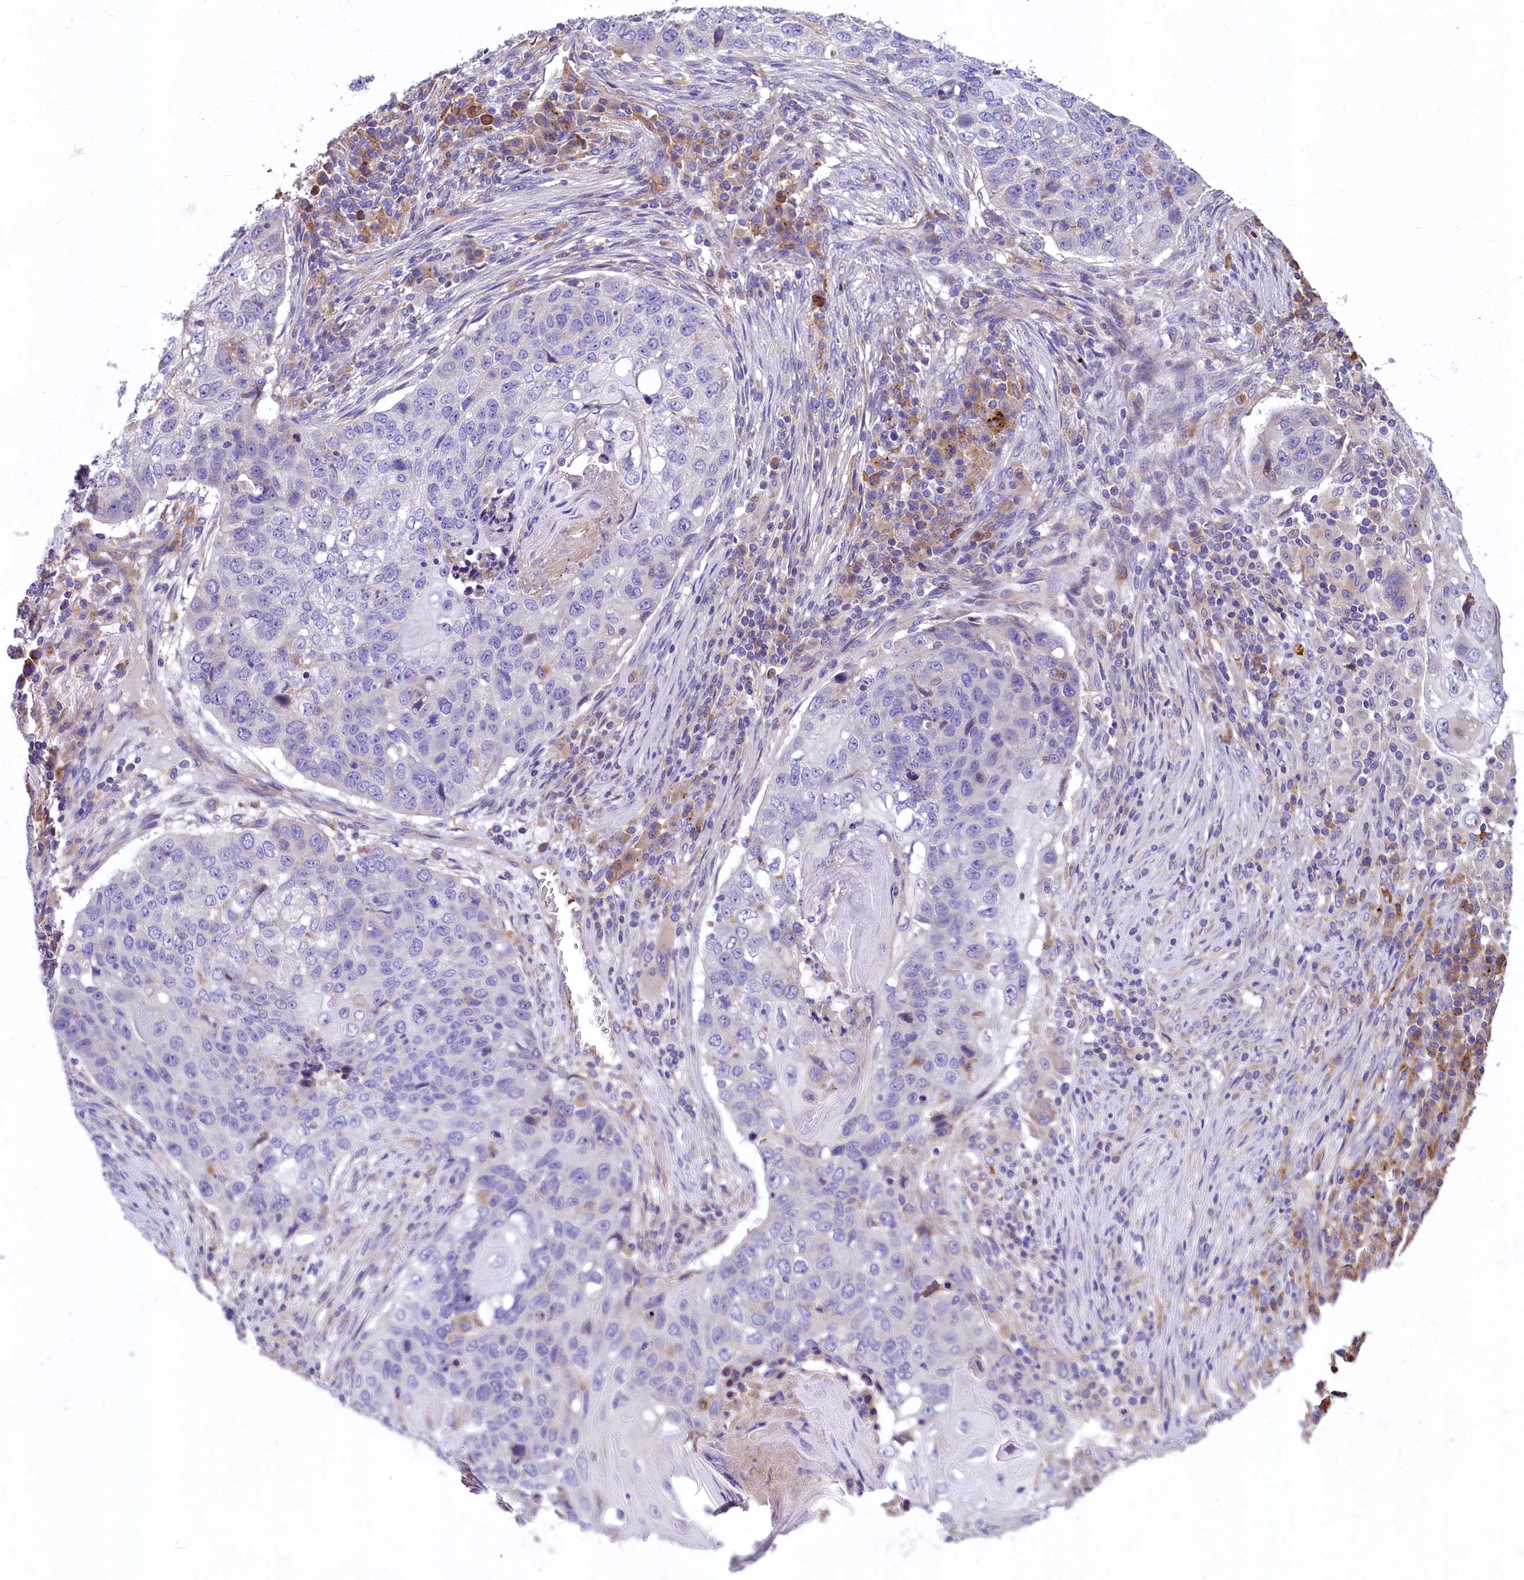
{"staining": {"intensity": "negative", "quantity": "none", "location": "none"}, "tissue": "lung cancer", "cell_type": "Tumor cells", "image_type": "cancer", "snomed": [{"axis": "morphology", "description": "Squamous cell carcinoma, NOS"}, {"axis": "topography", "description": "Lung"}], "caption": "Tumor cells show no significant protein expression in squamous cell carcinoma (lung). (DAB (3,3'-diaminobenzidine) immunohistochemistry, high magnification).", "gene": "HPS6", "patient": {"sex": "female", "age": 63}}